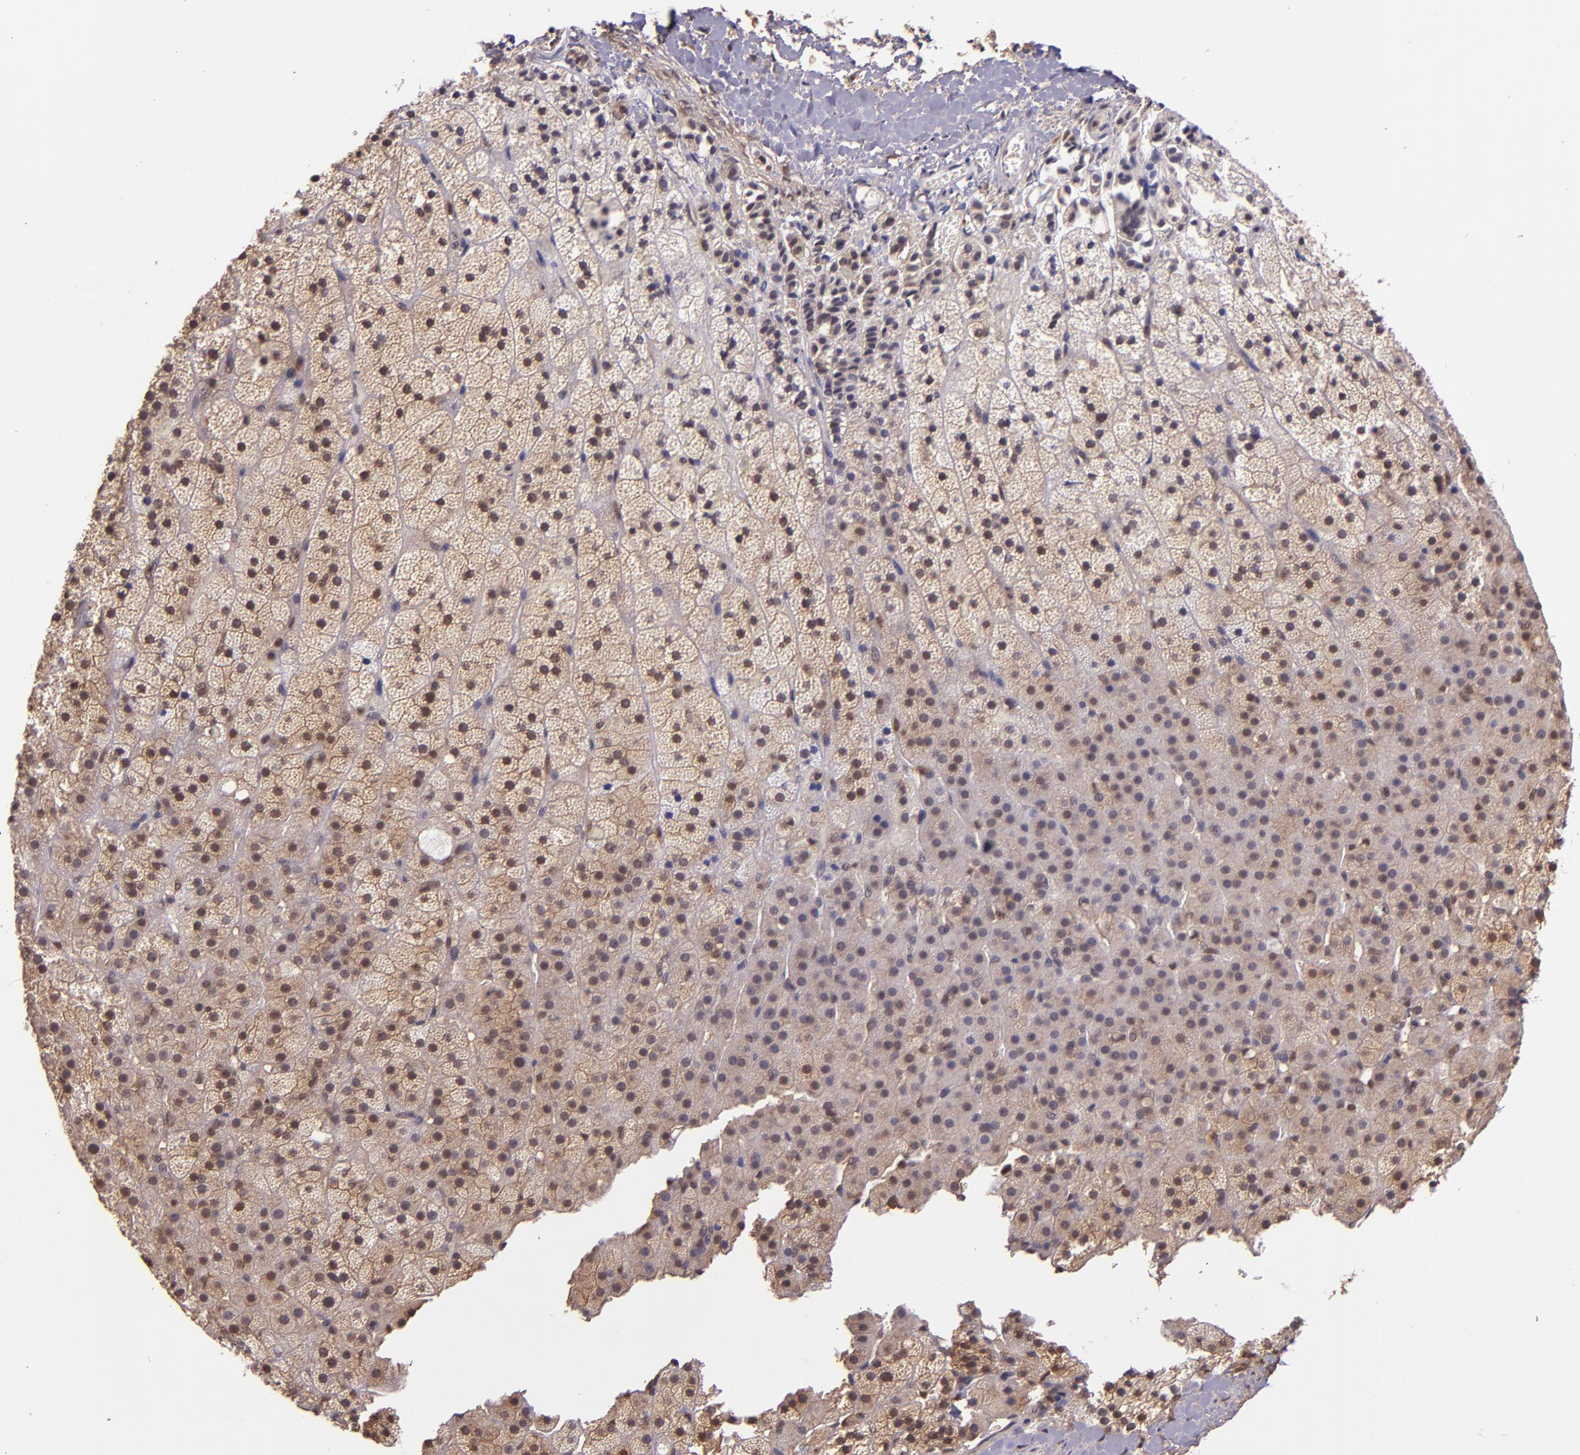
{"staining": {"intensity": "moderate", "quantity": ">75%", "location": "cytoplasmic/membranous,nuclear"}, "tissue": "adrenal gland", "cell_type": "Glandular cells", "image_type": "normal", "snomed": [{"axis": "morphology", "description": "Normal tissue, NOS"}, {"axis": "topography", "description": "Adrenal gland"}], "caption": "Immunohistochemical staining of unremarkable human adrenal gland displays >75% levels of moderate cytoplasmic/membranous,nuclear protein positivity in about >75% of glandular cells. Immunohistochemistry stains the protein of interest in brown and the nuclei are stained blue.", "gene": "STAT6", "patient": {"sex": "male", "age": 35}}